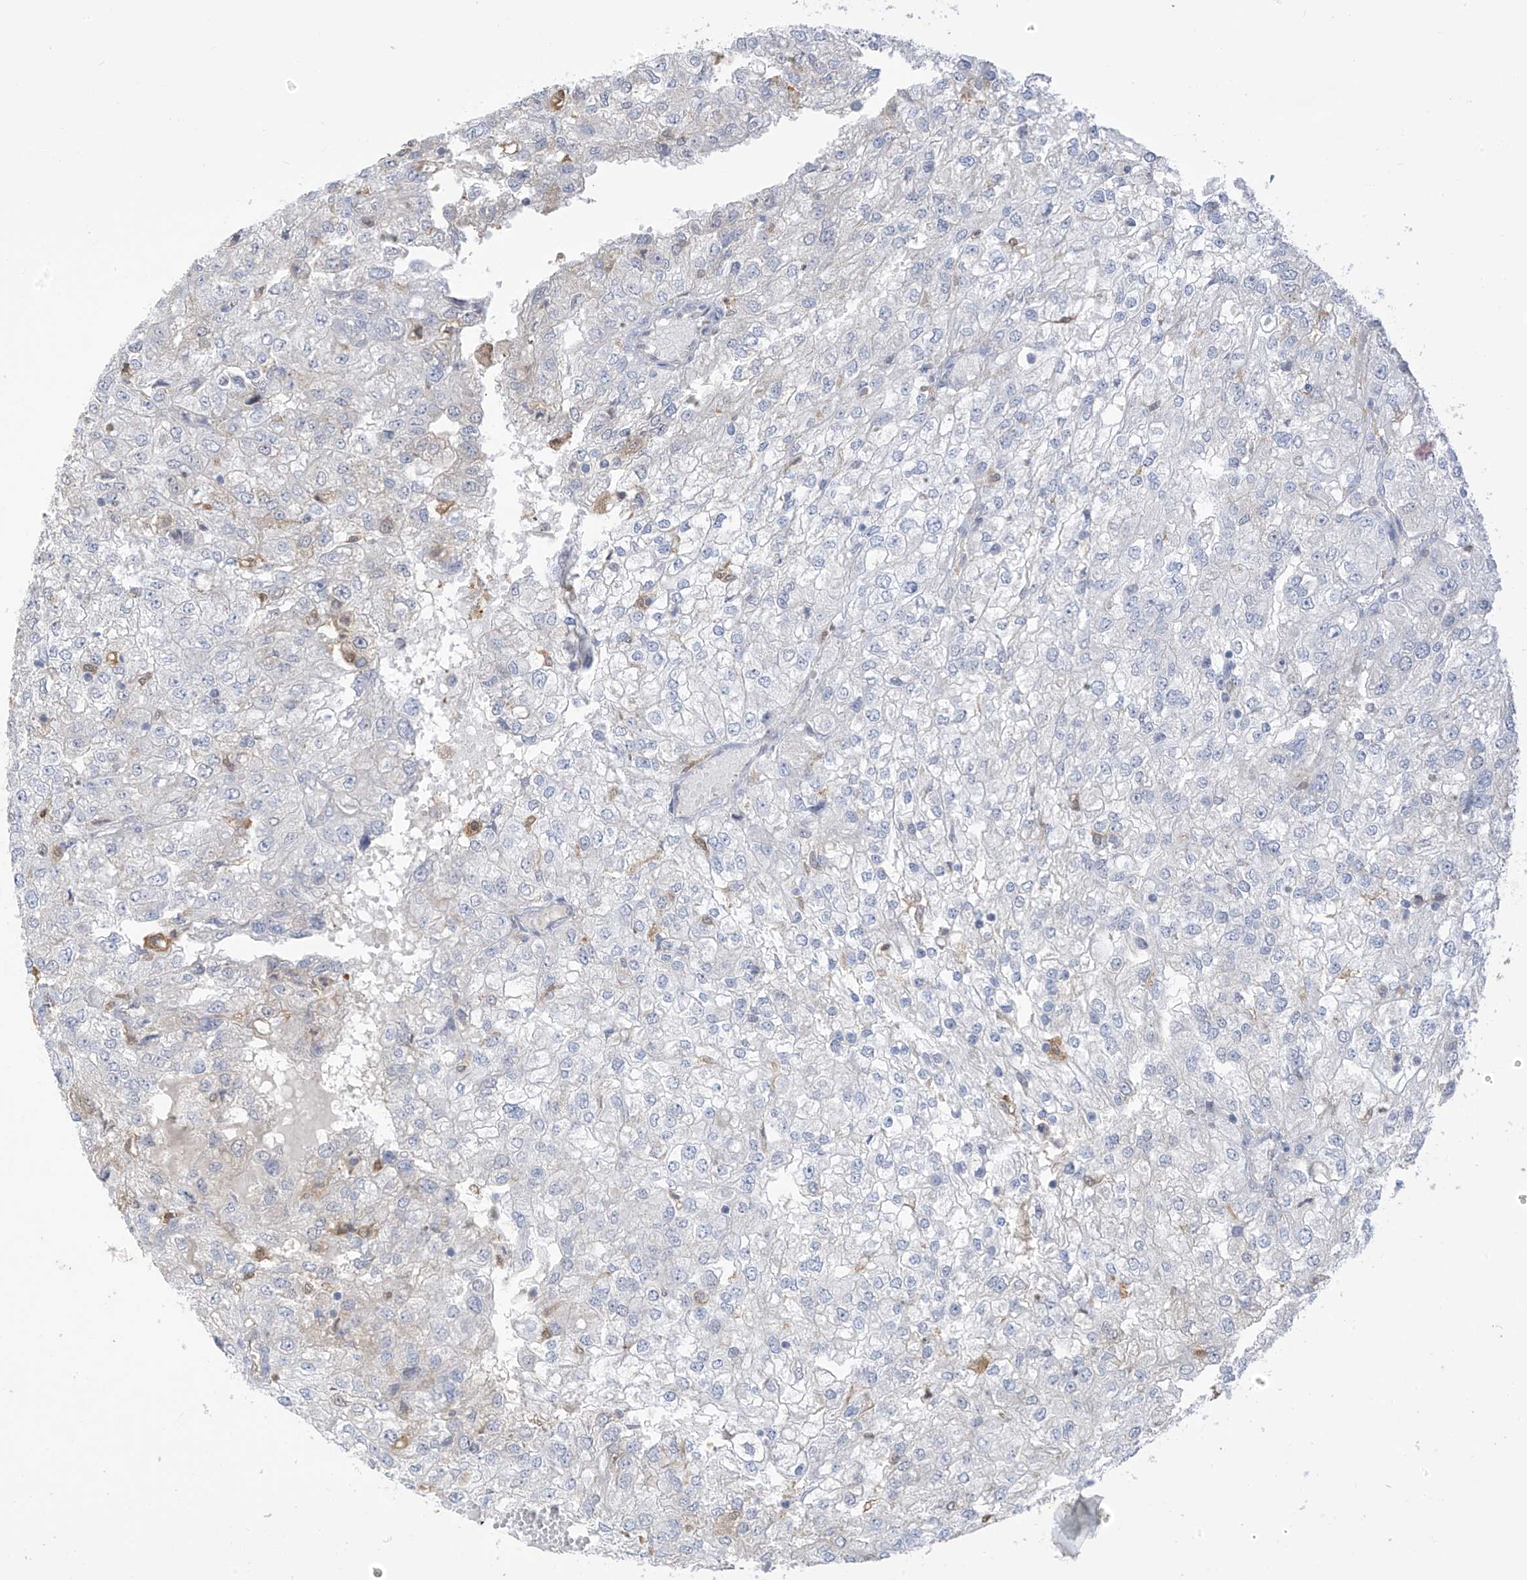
{"staining": {"intensity": "negative", "quantity": "none", "location": "none"}, "tissue": "renal cancer", "cell_type": "Tumor cells", "image_type": "cancer", "snomed": [{"axis": "morphology", "description": "Adenocarcinoma, NOS"}, {"axis": "topography", "description": "Kidney"}], "caption": "Image shows no protein expression in tumor cells of renal cancer tissue.", "gene": "IDH1", "patient": {"sex": "female", "age": 54}}